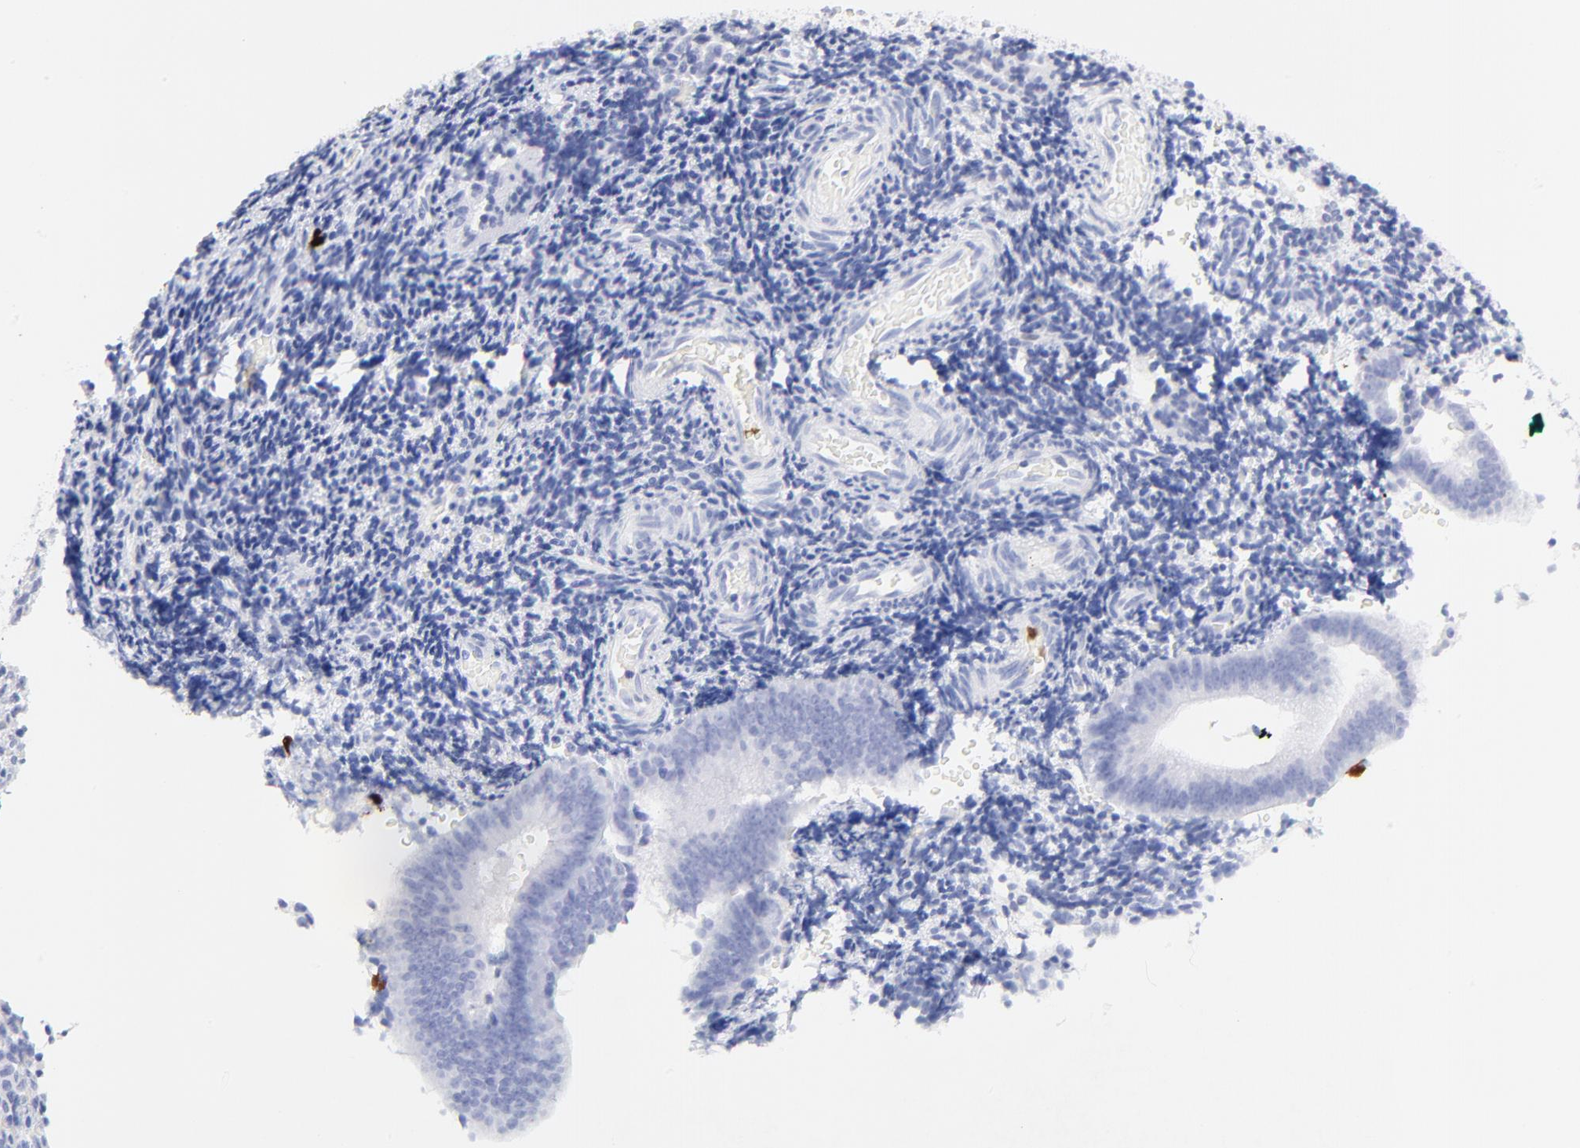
{"staining": {"intensity": "negative", "quantity": "none", "location": "none"}, "tissue": "endometrium", "cell_type": "Cells in endometrial stroma", "image_type": "normal", "snomed": [{"axis": "morphology", "description": "Normal tissue, NOS"}, {"axis": "topography", "description": "Uterus"}, {"axis": "topography", "description": "Endometrium"}], "caption": "Endometrium was stained to show a protein in brown. There is no significant expression in cells in endometrial stroma.", "gene": "S100A12", "patient": {"sex": "female", "age": 33}}